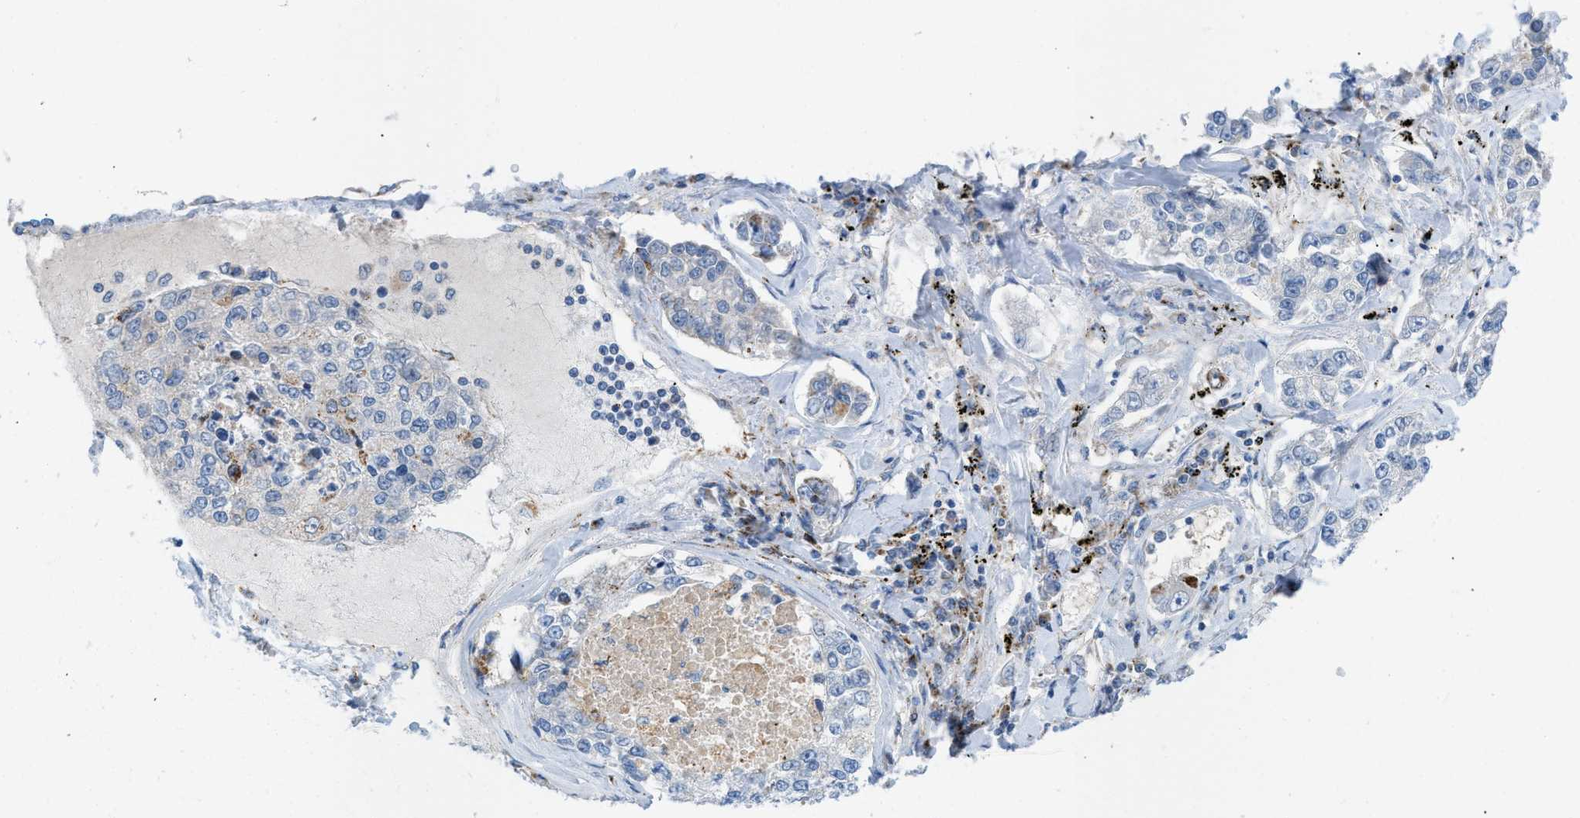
{"staining": {"intensity": "weak", "quantity": "<25%", "location": "cytoplasmic/membranous"}, "tissue": "lung cancer", "cell_type": "Tumor cells", "image_type": "cancer", "snomed": [{"axis": "morphology", "description": "Adenocarcinoma, NOS"}, {"axis": "topography", "description": "Lung"}], "caption": "This is an IHC micrograph of human lung cancer. There is no positivity in tumor cells.", "gene": "RBBP9", "patient": {"sex": "male", "age": 49}}